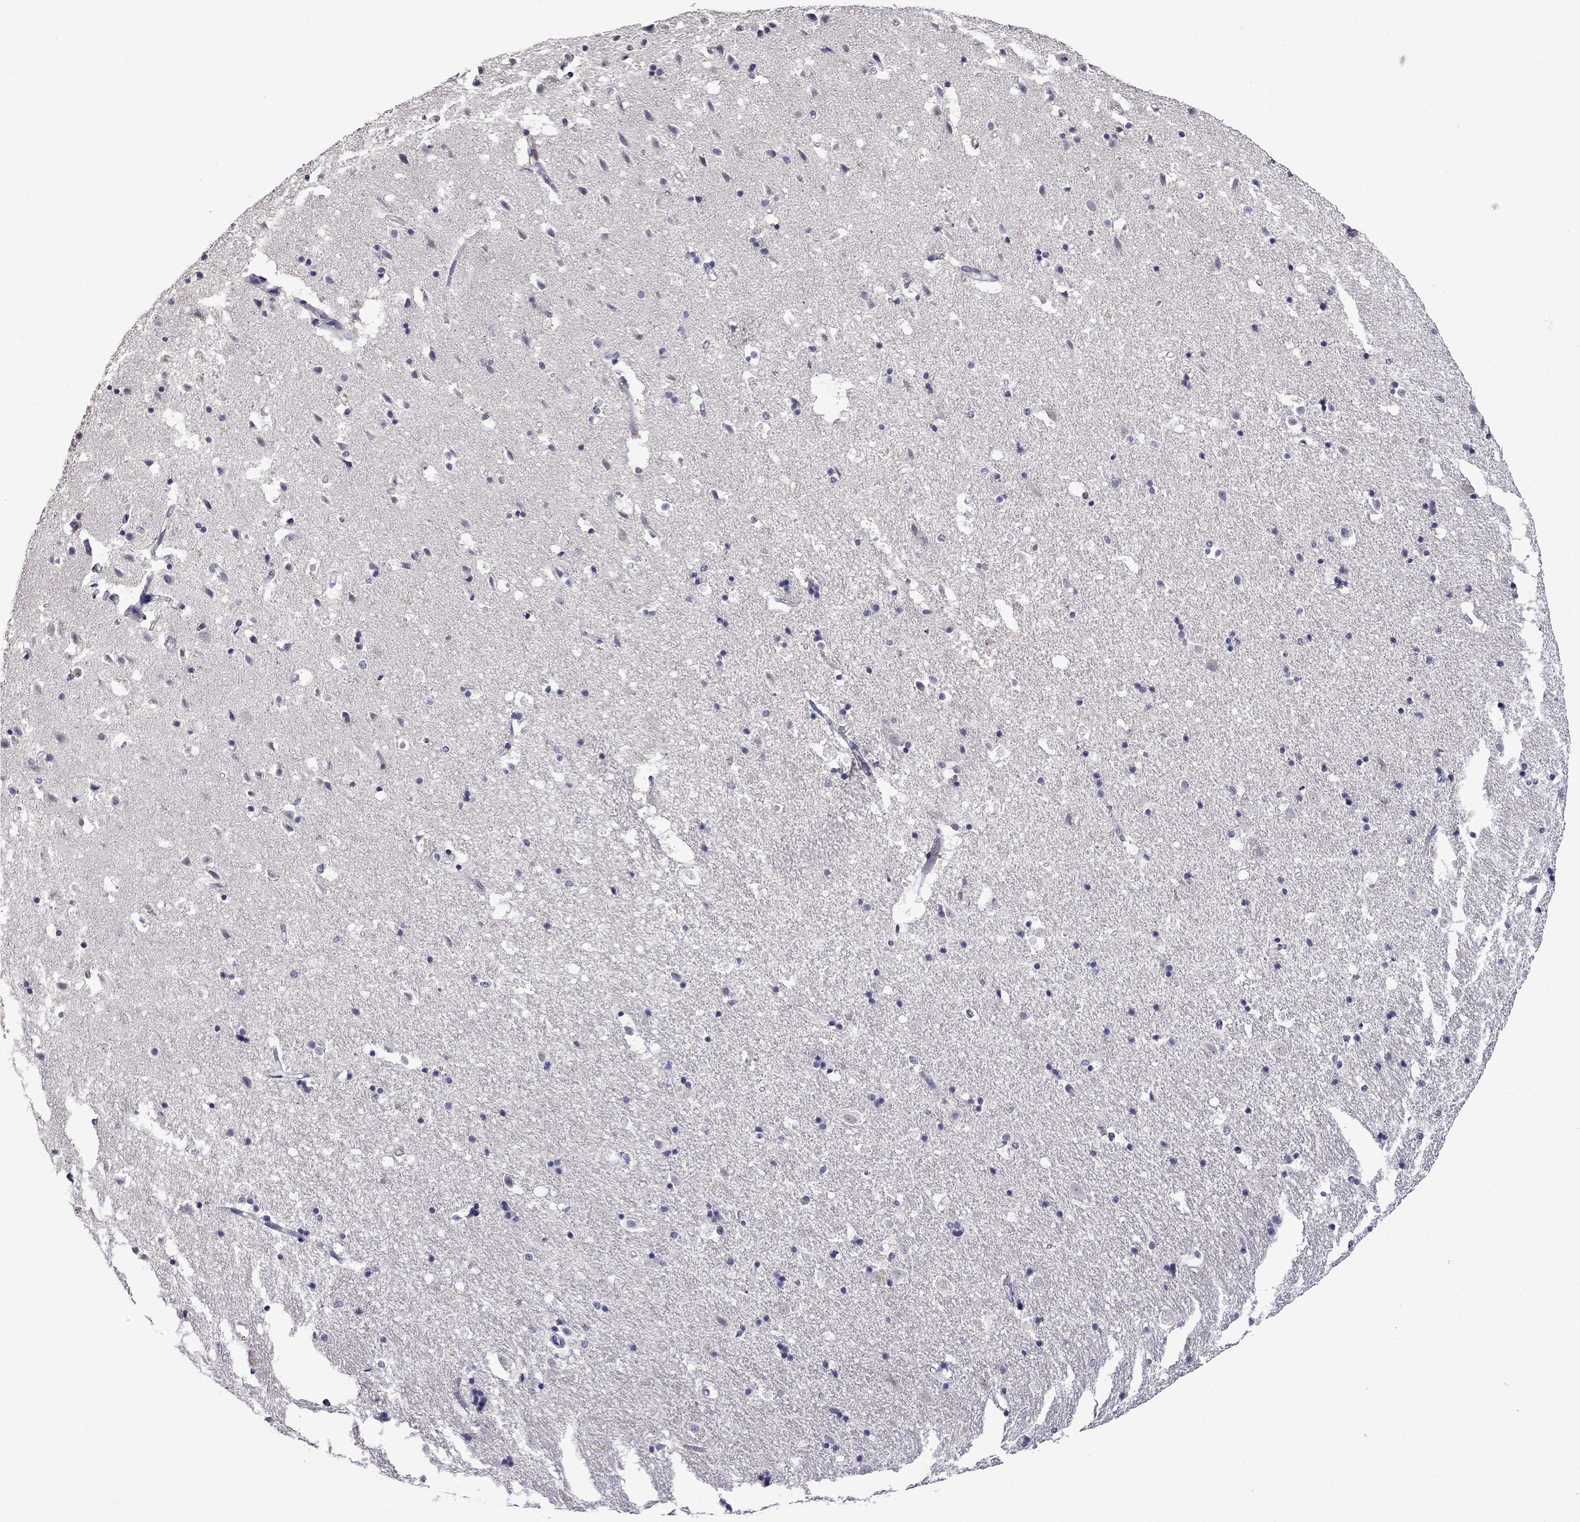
{"staining": {"intensity": "negative", "quantity": "none", "location": "none"}, "tissue": "hippocampus", "cell_type": "Glial cells", "image_type": "normal", "snomed": [{"axis": "morphology", "description": "Normal tissue, NOS"}, {"axis": "topography", "description": "Hippocampus"}], "caption": "An immunohistochemistry (IHC) image of unremarkable hippocampus is shown. There is no staining in glial cells of hippocampus.", "gene": "STAR", "patient": {"sex": "male", "age": 49}}